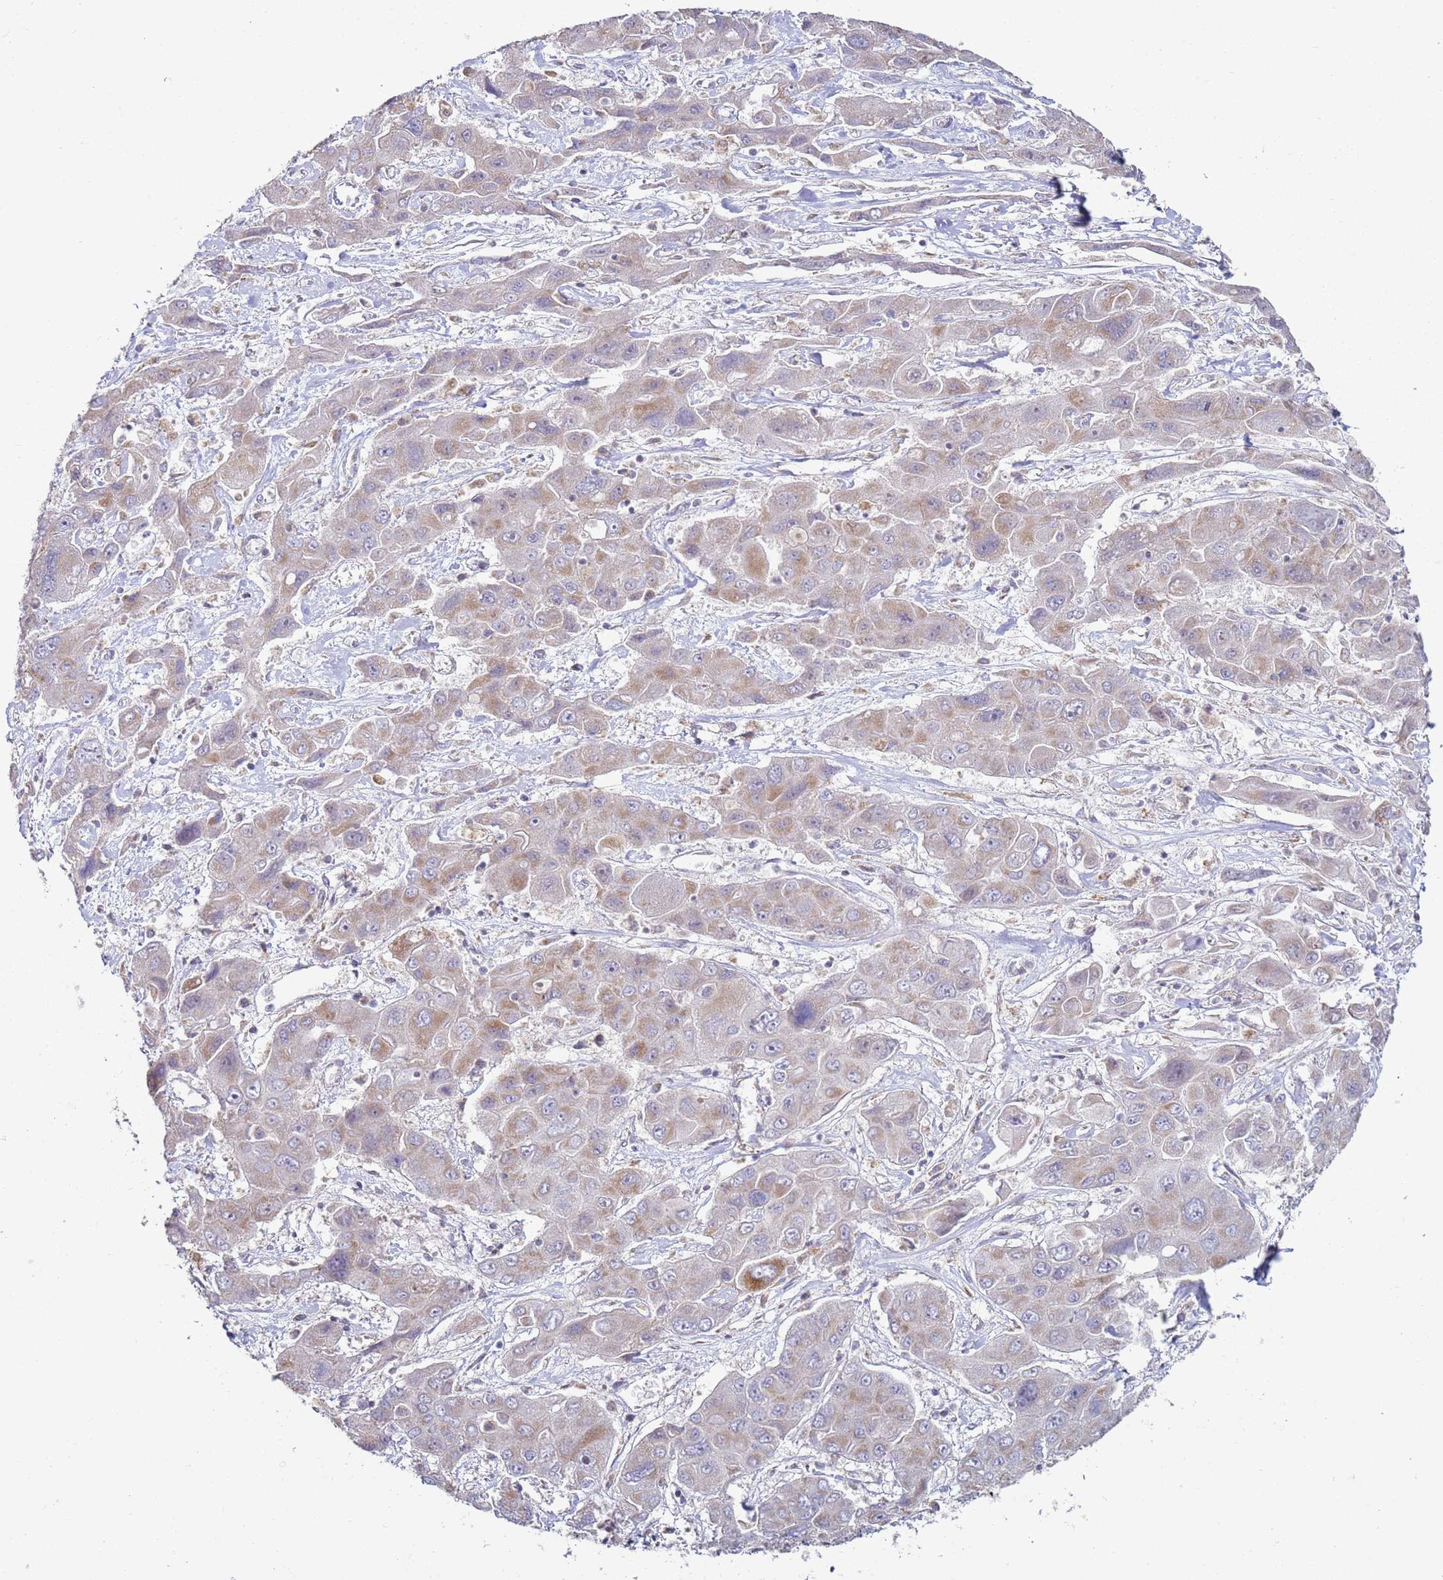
{"staining": {"intensity": "weak", "quantity": "<25%", "location": "cytoplasmic/membranous"}, "tissue": "liver cancer", "cell_type": "Tumor cells", "image_type": "cancer", "snomed": [{"axis": "morphology", "description": "Cholangiocarcinoma"}, {"axis": "topography", "description": "Liver"}], "caption": "A high-resolution histopathology image shows IHC staining of liver cholangiocarcinoma, which displays no significant expression in tumor cells.", "gene": "DIP2B", "patient": {"sex": "male", "age": 67}}